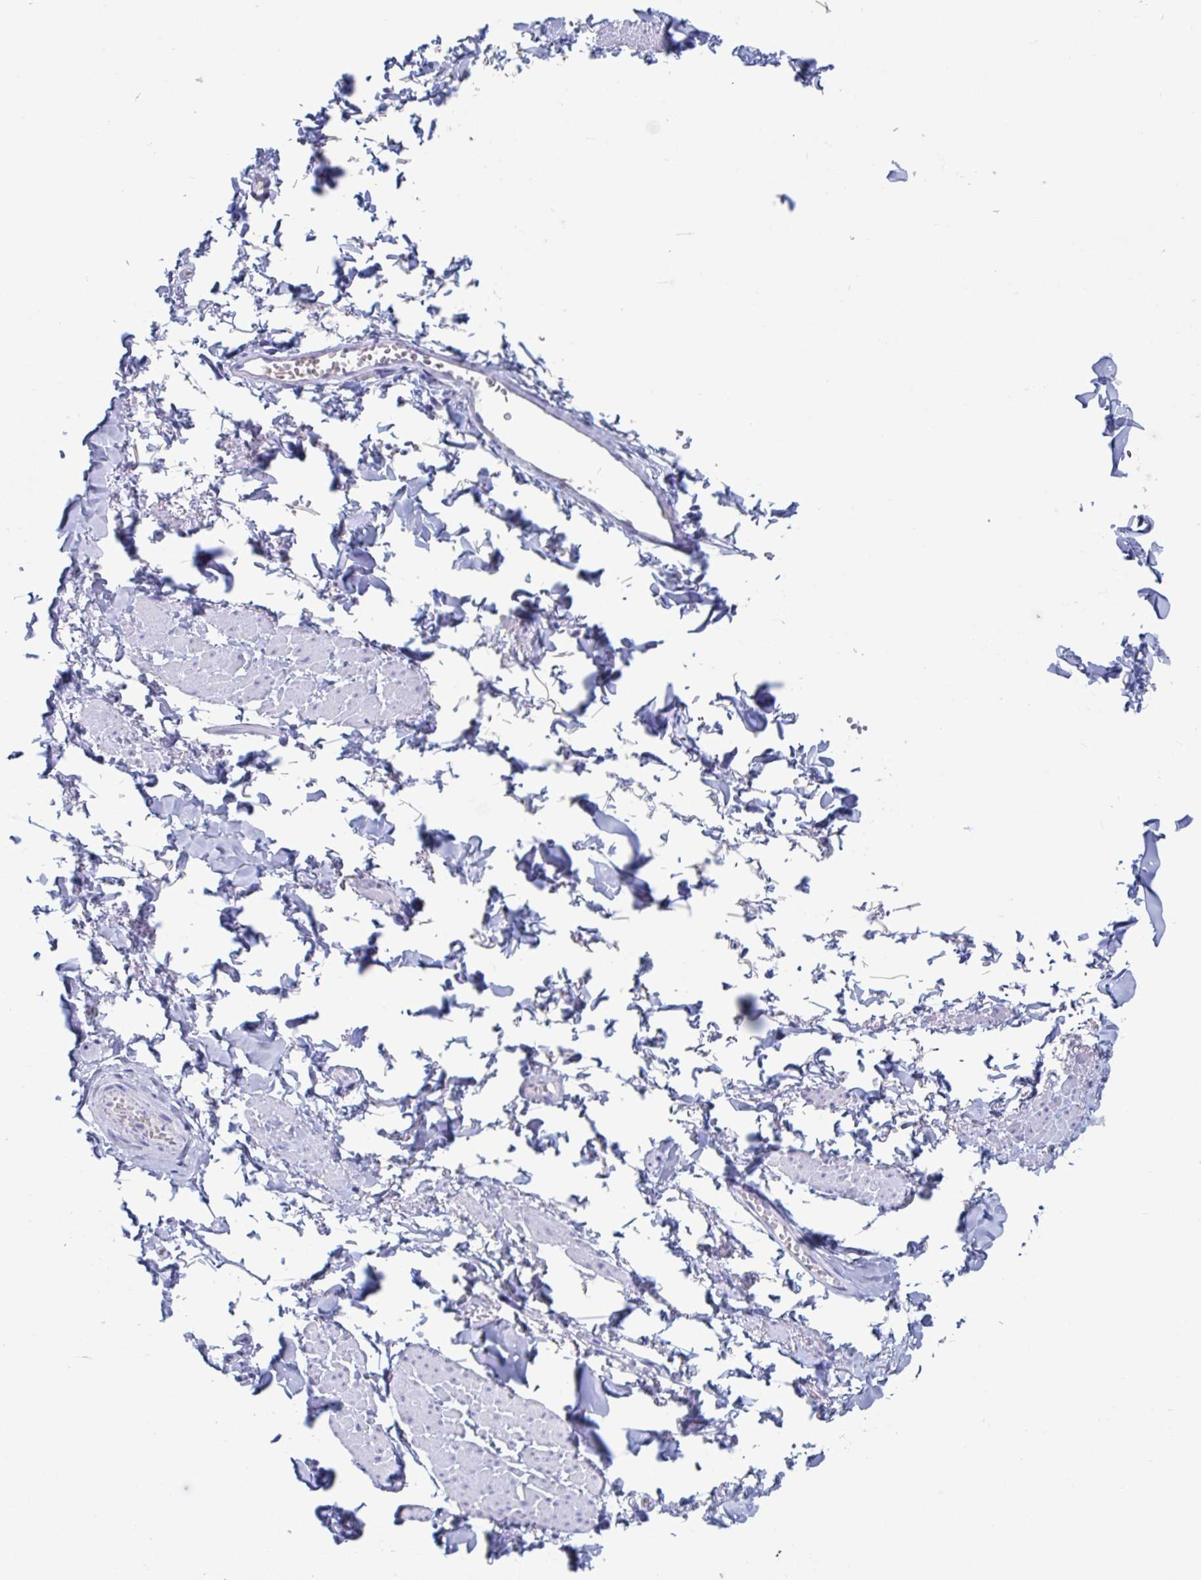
{"staining": {"intensity": "negative", "quantity": "none", "location": "none"}, "tissue": "adipose tissue", "cell_type": "Adipocytes", "image_type": "normal", "snomed": [{"axis": "morphology", "description": "Normal tissue, NOS"}, {"axis": "topography", "description": "Vulva"}, {"axis": "topography", "description": "Peripheral nerve tissue"}], "caption": "This is an IHC micrograph of unremarkable human adipose tissue. There is no positivity in adipocytes.", "gene": "DPEP3", "patient": {"sex": "female", "age": 66}}